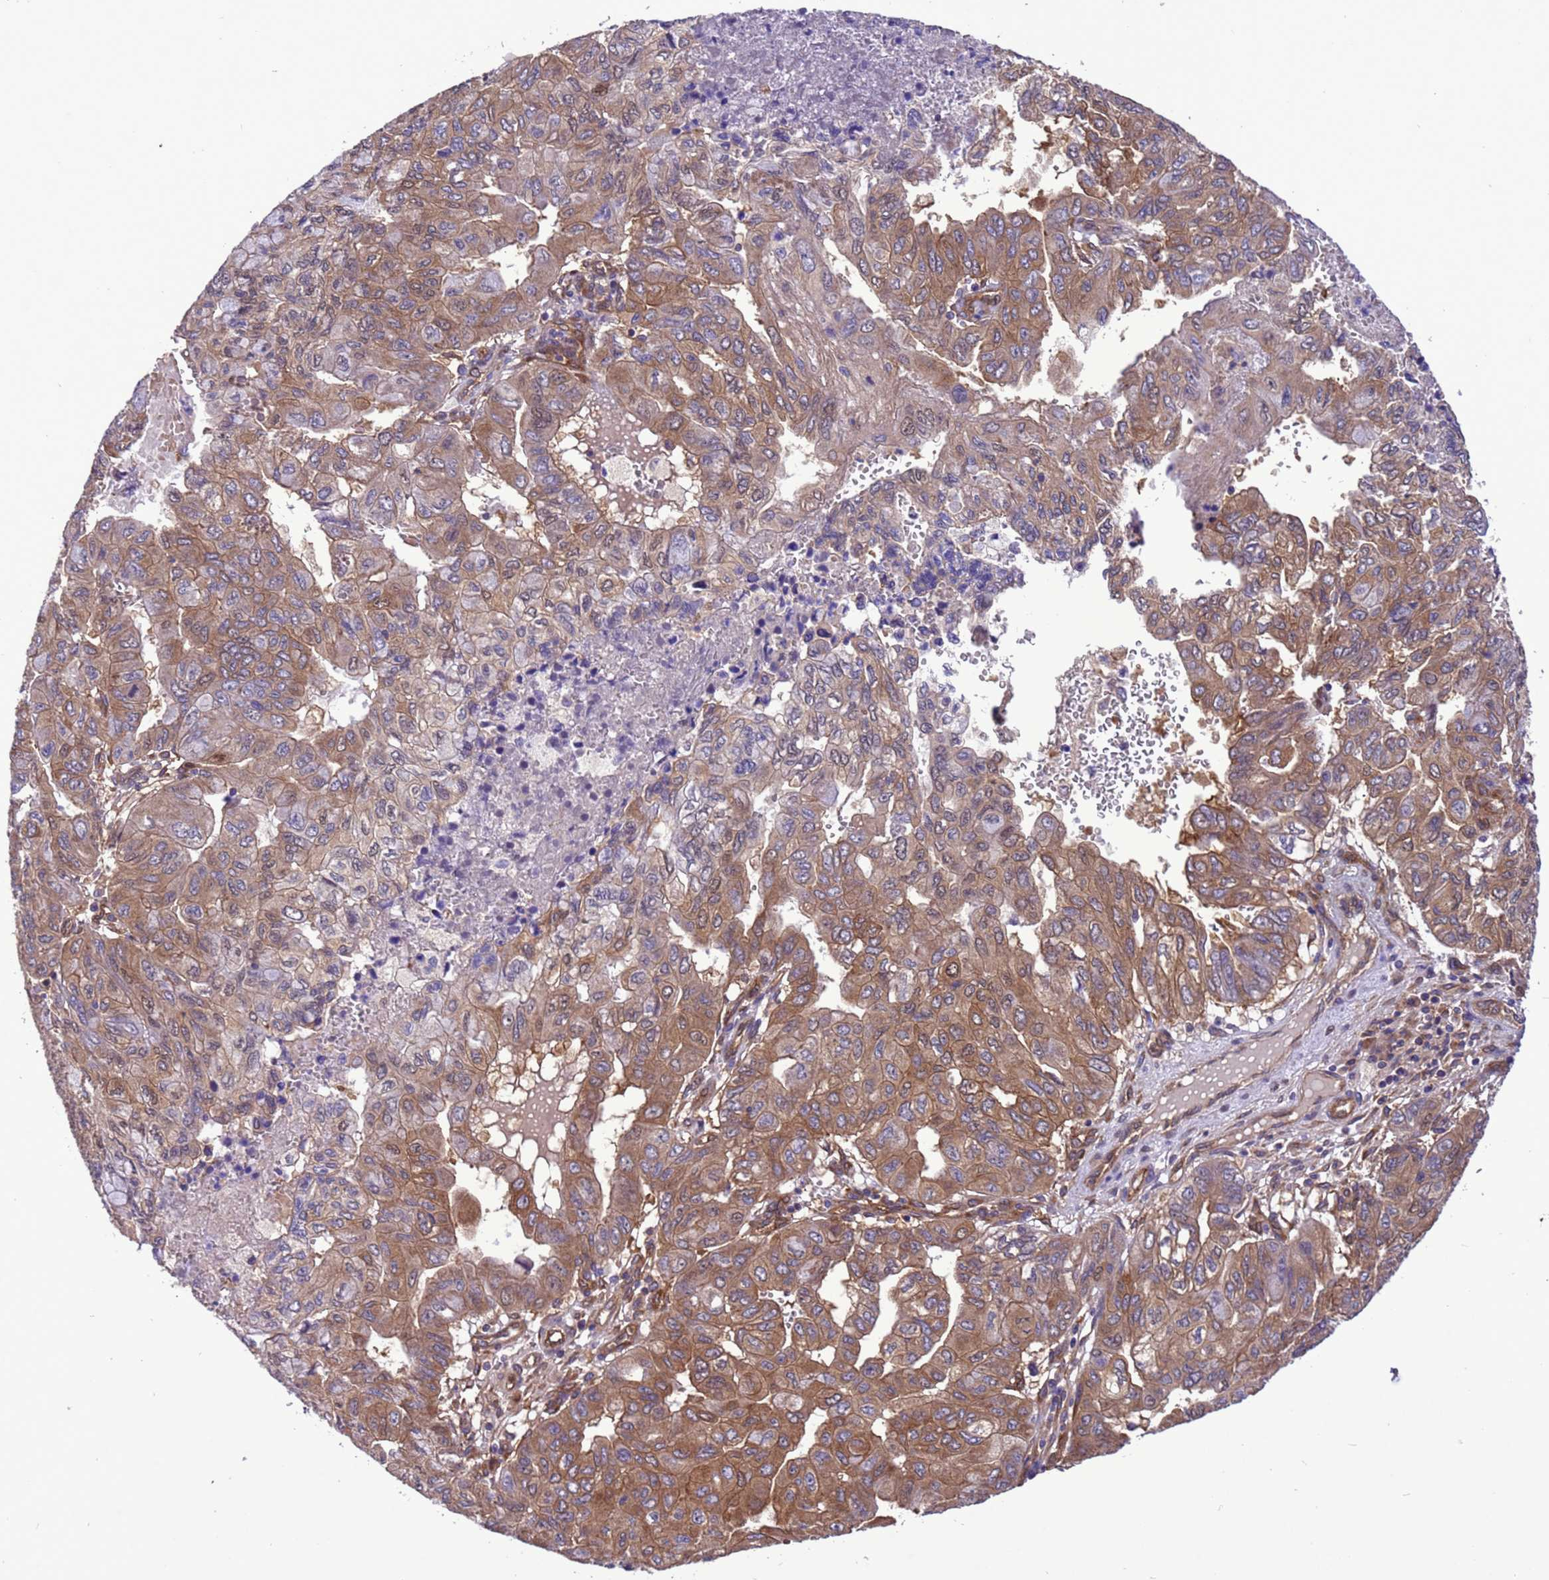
{"staining": {"intensity": "moderate", "quantity": ">75%", "location": "cytoplasmic/membranous,nuclear"}, "tissue": "pancreatic cancer", "cell_type": "Tumor cells", "image_type": "cancer", "snomed": [{"axis": "morphology", "description": "Adenocarcinoma, NOS"}, {"axis": "topography", "description": "Pancreas"}], "caption": "There is medium levels of moderate cytoplasmic/membranous and nuclear expression in tumor cells of pancreatic adenocarcinoma, as demonstrated by immunohistochemical staining (brown color).", "gene": "RABEP2", "patient": {"sex": "male", "age": 51}}